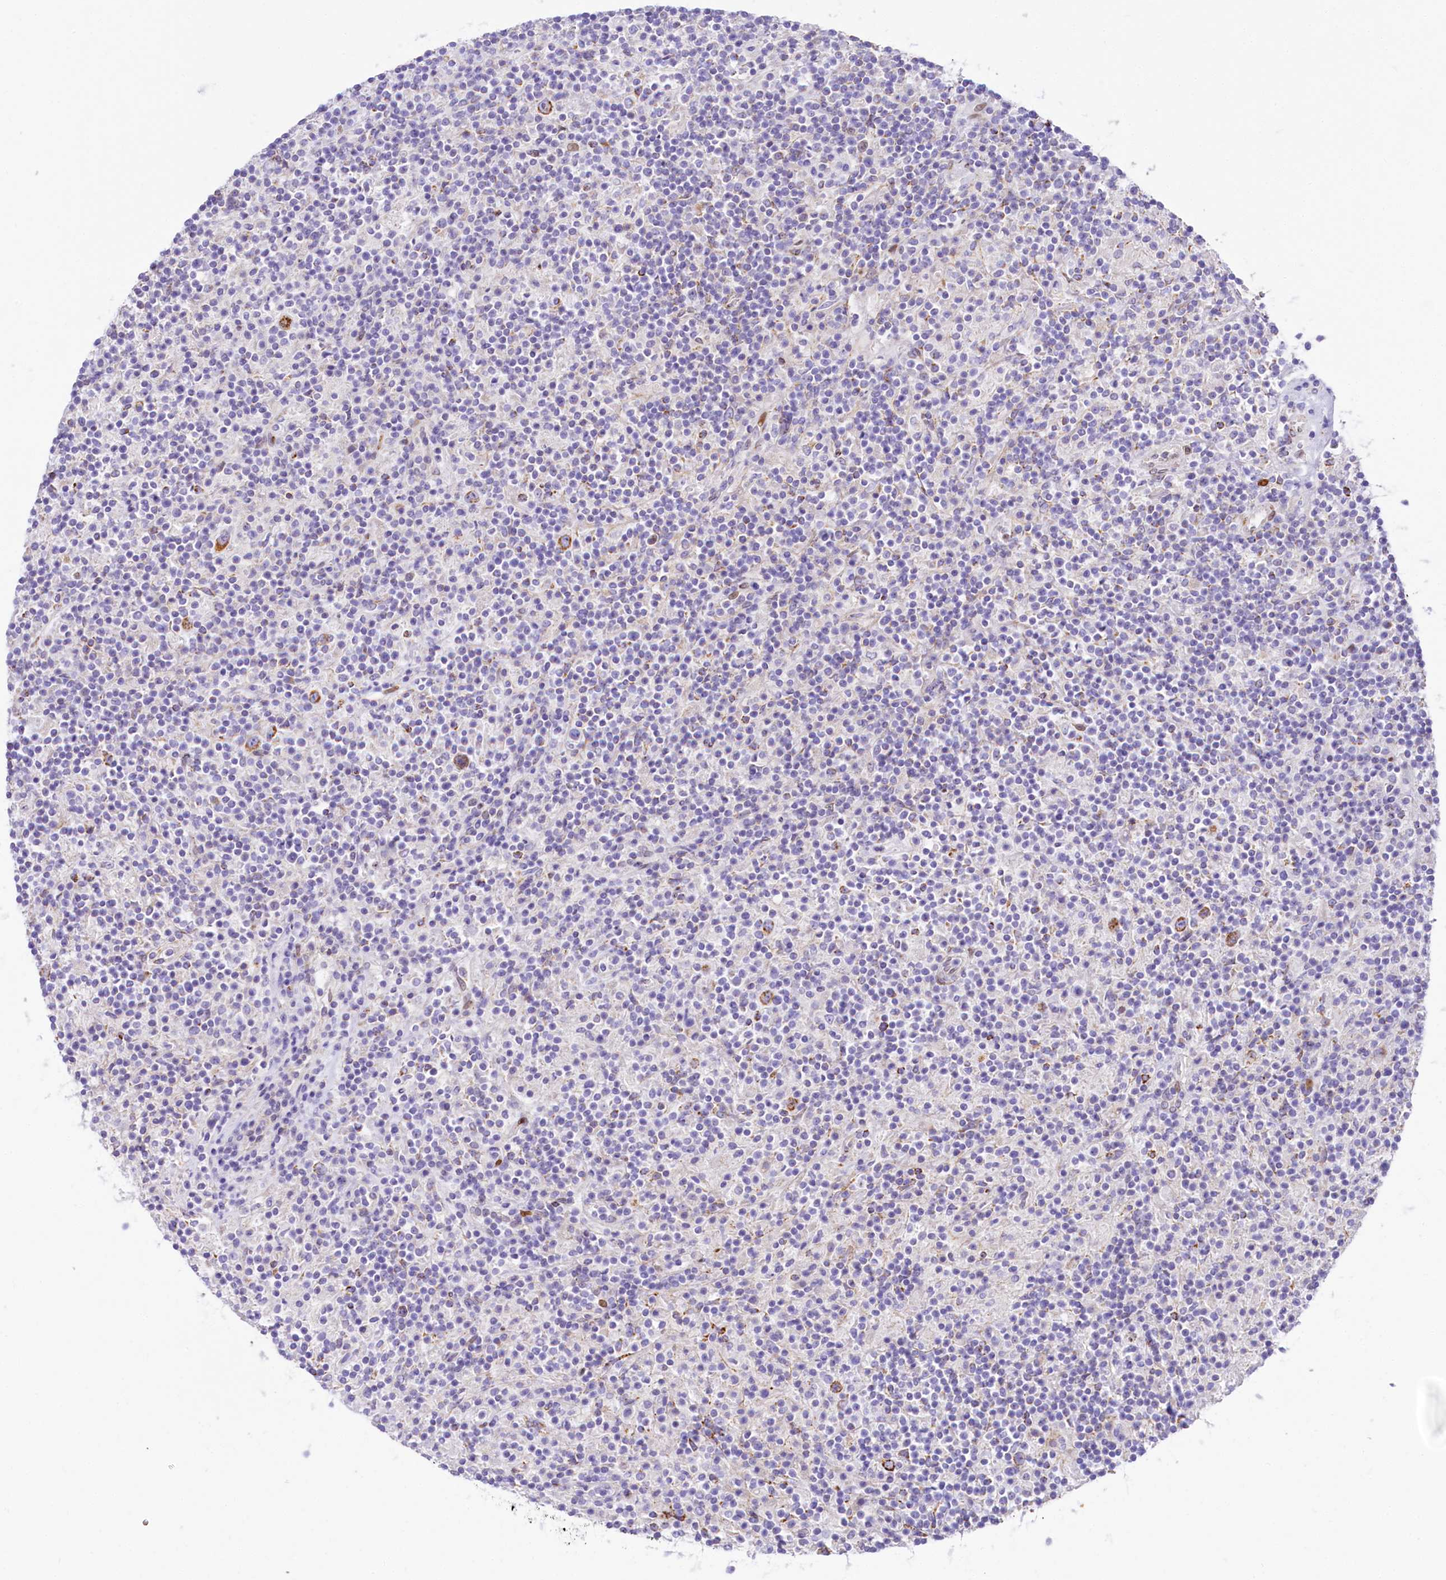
{"staining": {"intensity": "strong", "quantity": "25%-75%", "location": "cytoplasmic/membranous"}, "tissue": "lymphoma", "cell_type": "Tumor cells", "image_type": "cancer", "snomed": [{"axis": "morphology", "description": "Hodgkin's disease, NOS"}, {"axis": "topography", "description": "Lymph node"}], "caption": "Immunohistochemistry (IHC) of Hodgkin's disease reveals high levels of strong cytoplasmic/membranous expression in about 25%-75% of tumor cells.", "gene": "PPIP5K2", "patient": {"sex": "male", "age": 70}}